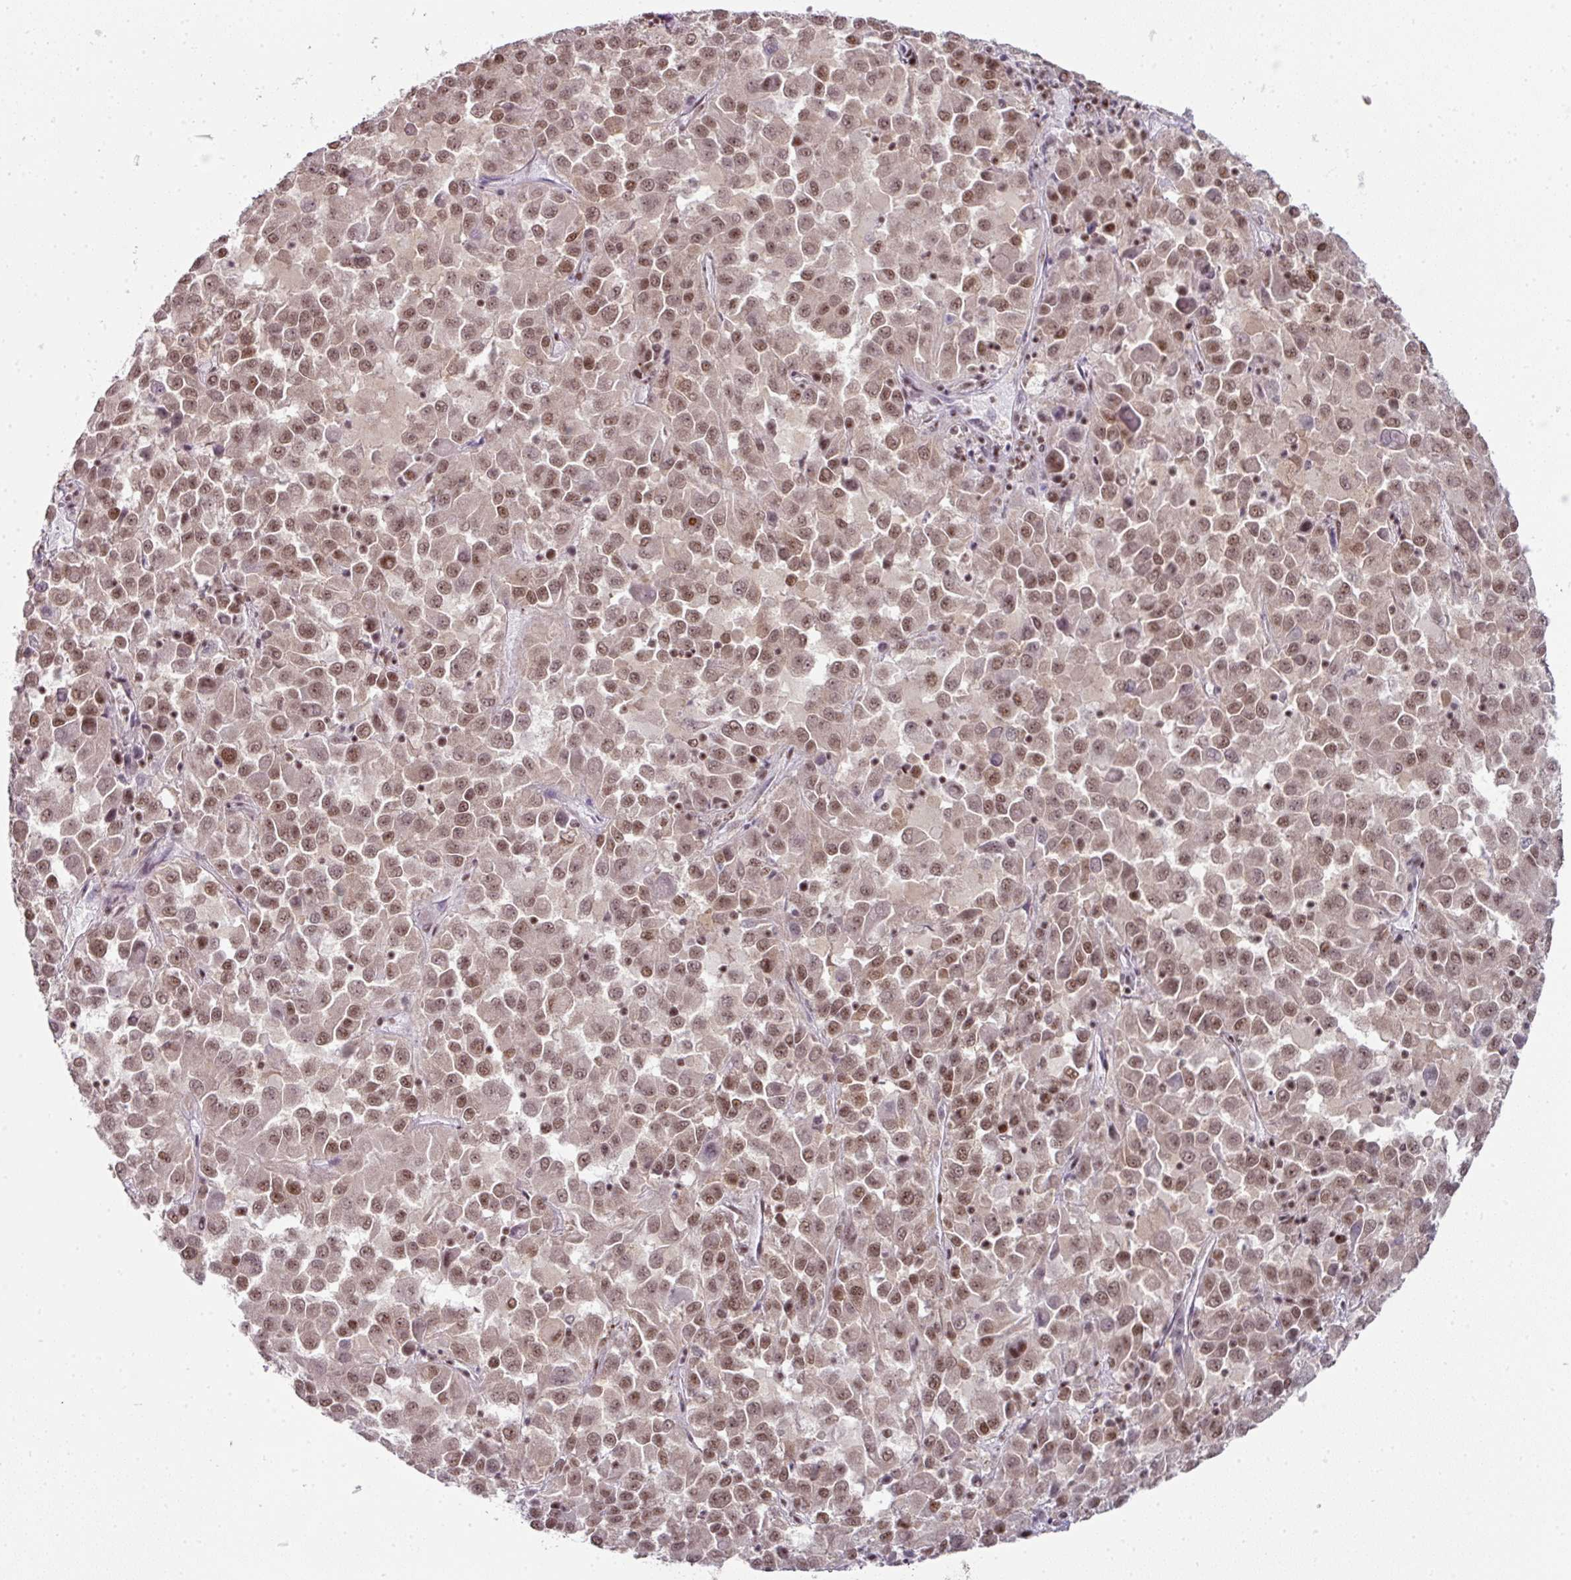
{"staining": {"intensity": "moderate", "quantity": ">75%", "location": "nuclear"}, "tissue": "melanoma", "cell_type": "Tumor cells", "image_type": "cancer", "snomed": [{"axis": "morphology", "description": "Malignant melanoma, Metastatic site"}, {"axis": "topography", "description": "Lung"}], "caption": "Tumor cells display medium levels of moderate nuclear expression in about >75% of cells in melanoma. (Stains: DAB (3,3'-diaminobenzidine) in brown, nuclei in blue, Microscopy: brightfield microscopy at high magnification).", "gene": "NFYA", "patient": {"sex": "male", "age": 64}}